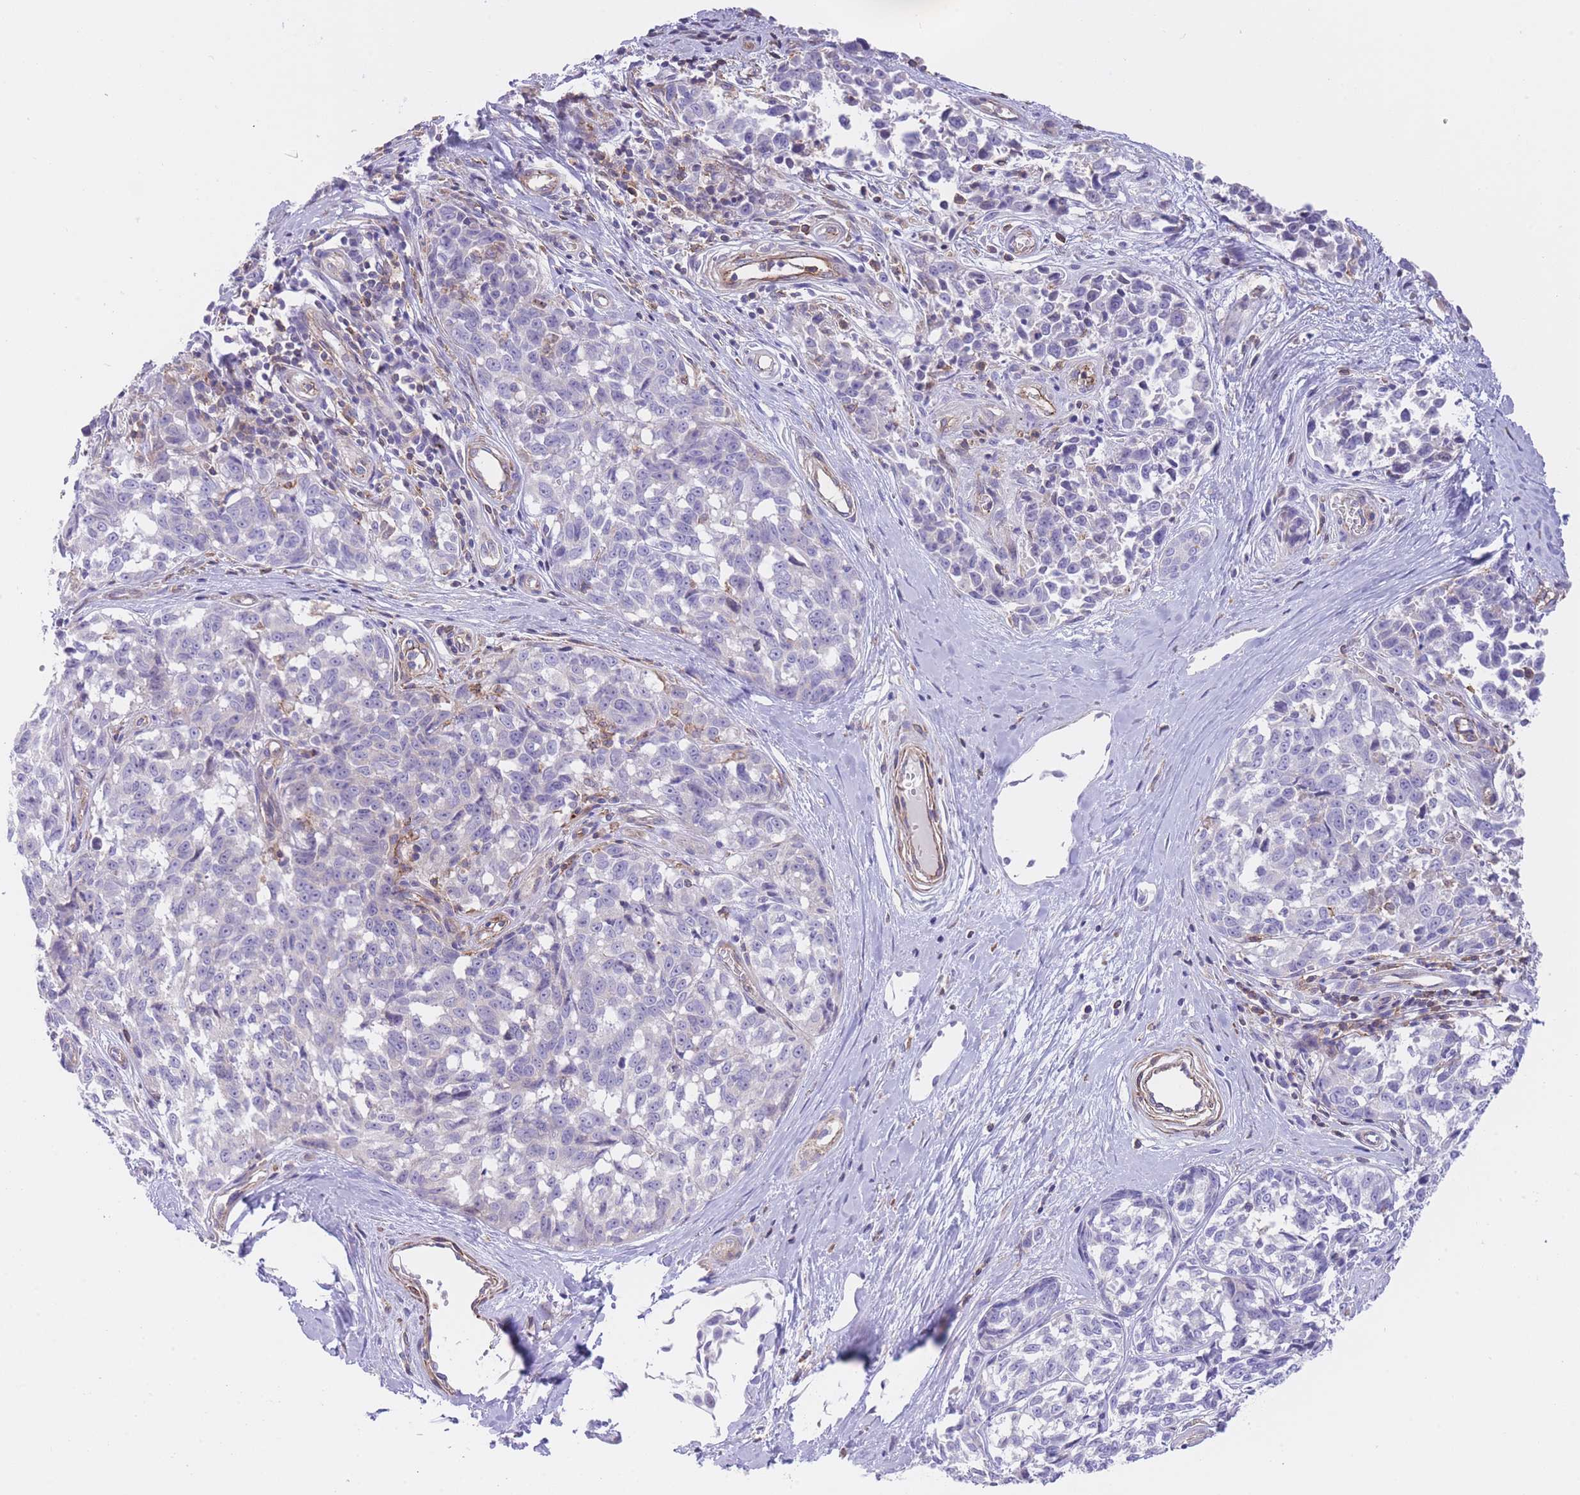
{"staining": {"intensity": "negative", "quantity": "none", "location": "none"}, "tissue": "melanoma", "cell_type": "Tumor cells", "image_type": "cancer", "snomed": [{"axis": "morphology", "description": "Normal tissue, NOS"}, {"axis": "morphology", "description": "Malignant melanoma, NOS"}, {"axis": "topography", "description": "Skin"}], "caption": "High magnification brightfield microscopy of malignant melanoma stained with DAB (brown) and counterstained with hematoxylin (blue): tumor cells show no significant staining.", "gene": "LDB3", "patient": {"sex": "female", "age": 64}}